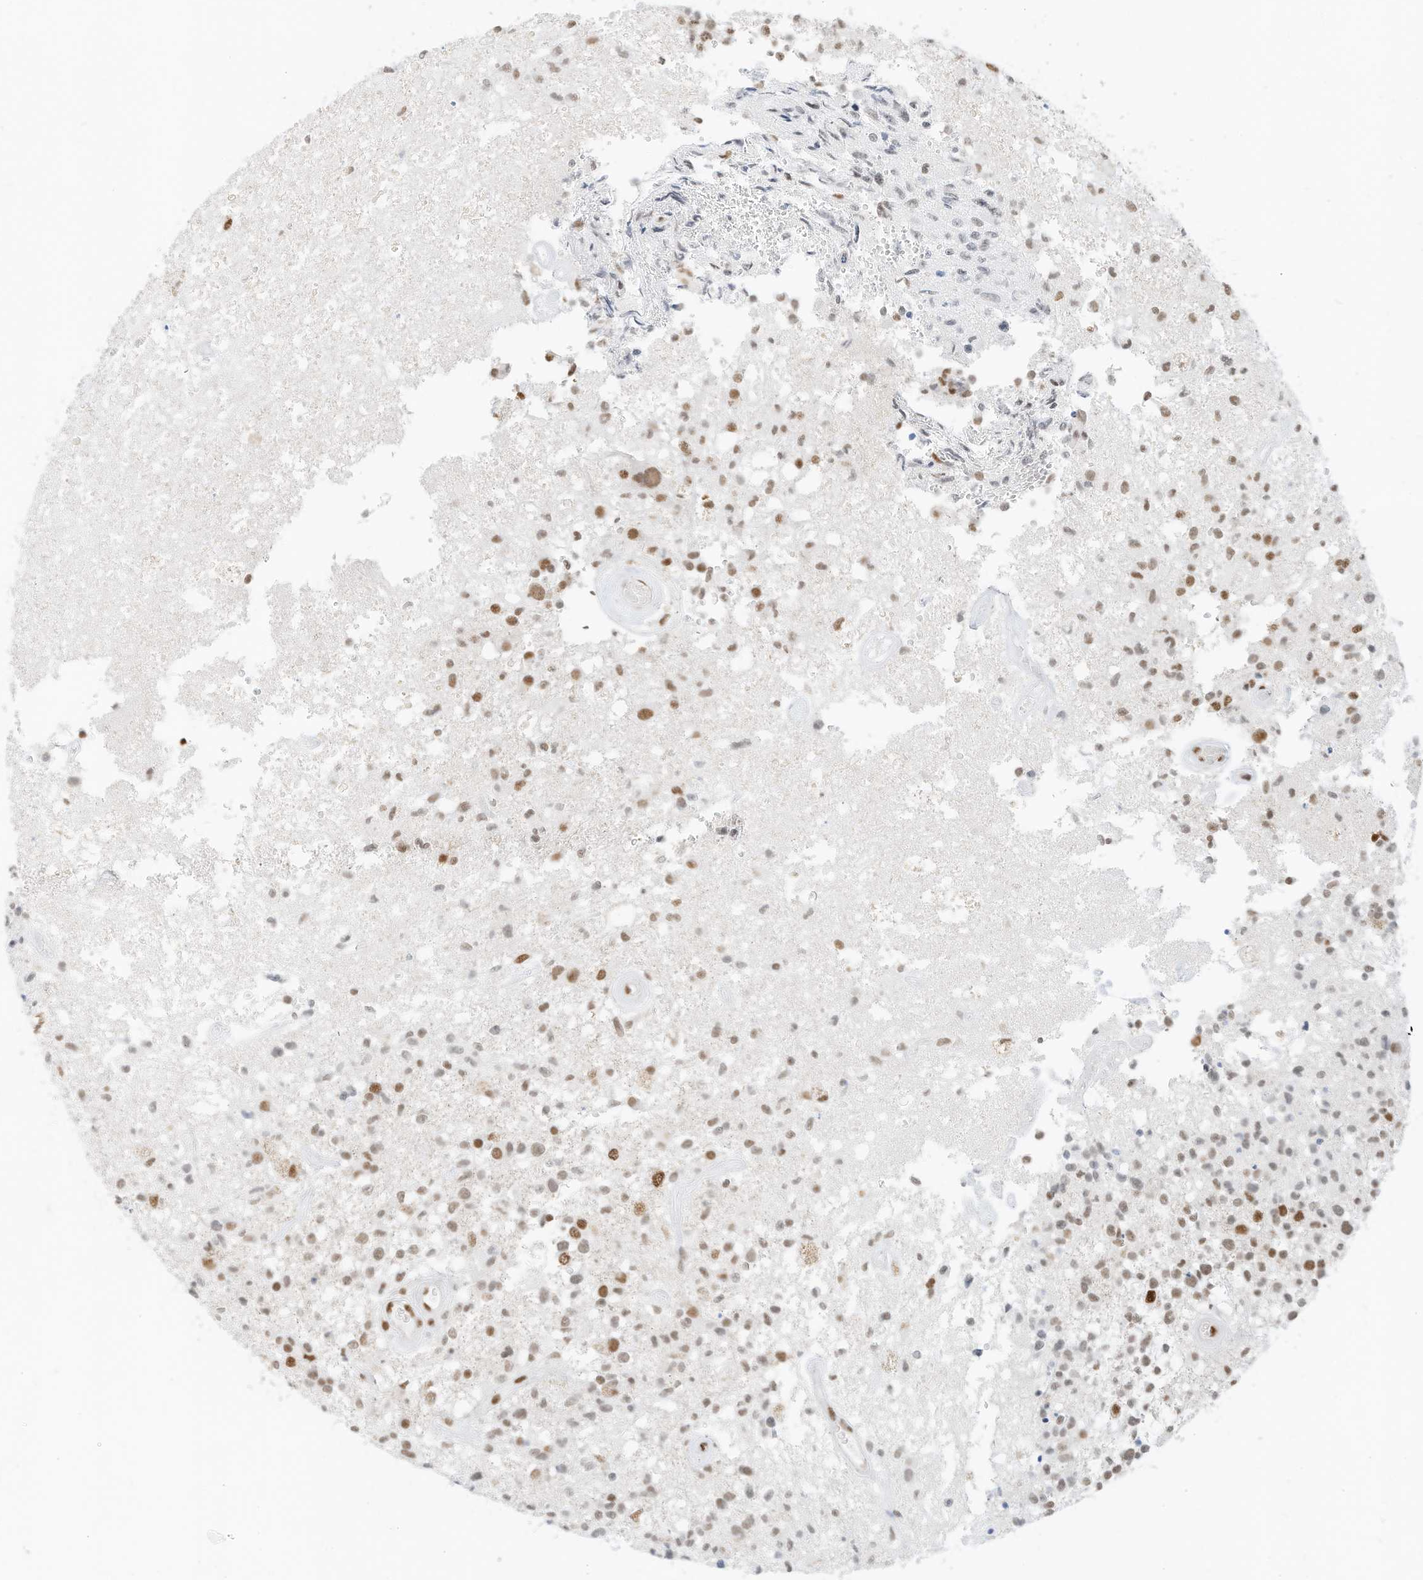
{"staining": {"intensity": "moderate", "quantity": ">75%", "location": "nuclear"}, "tissue": "glioma", "cell_type": "Tumor cells", "image_type": "cancer", "snomed": [{"axis": "morphology", "description": "Glioma, malignant, High grade"}, {"axis": "morphology", "description": "Glioblastoma, NOS"}, {"axis": "topography", "description": "Brain"}], "caption": "IHC photomicrograph of human glioma stained for a protein (brown), which displays medium levels of moderate nuclear positivity in about >75% of tumor cells.", "gene": "SMARCA2", "patient": {"sex": "male", "age": 60}}